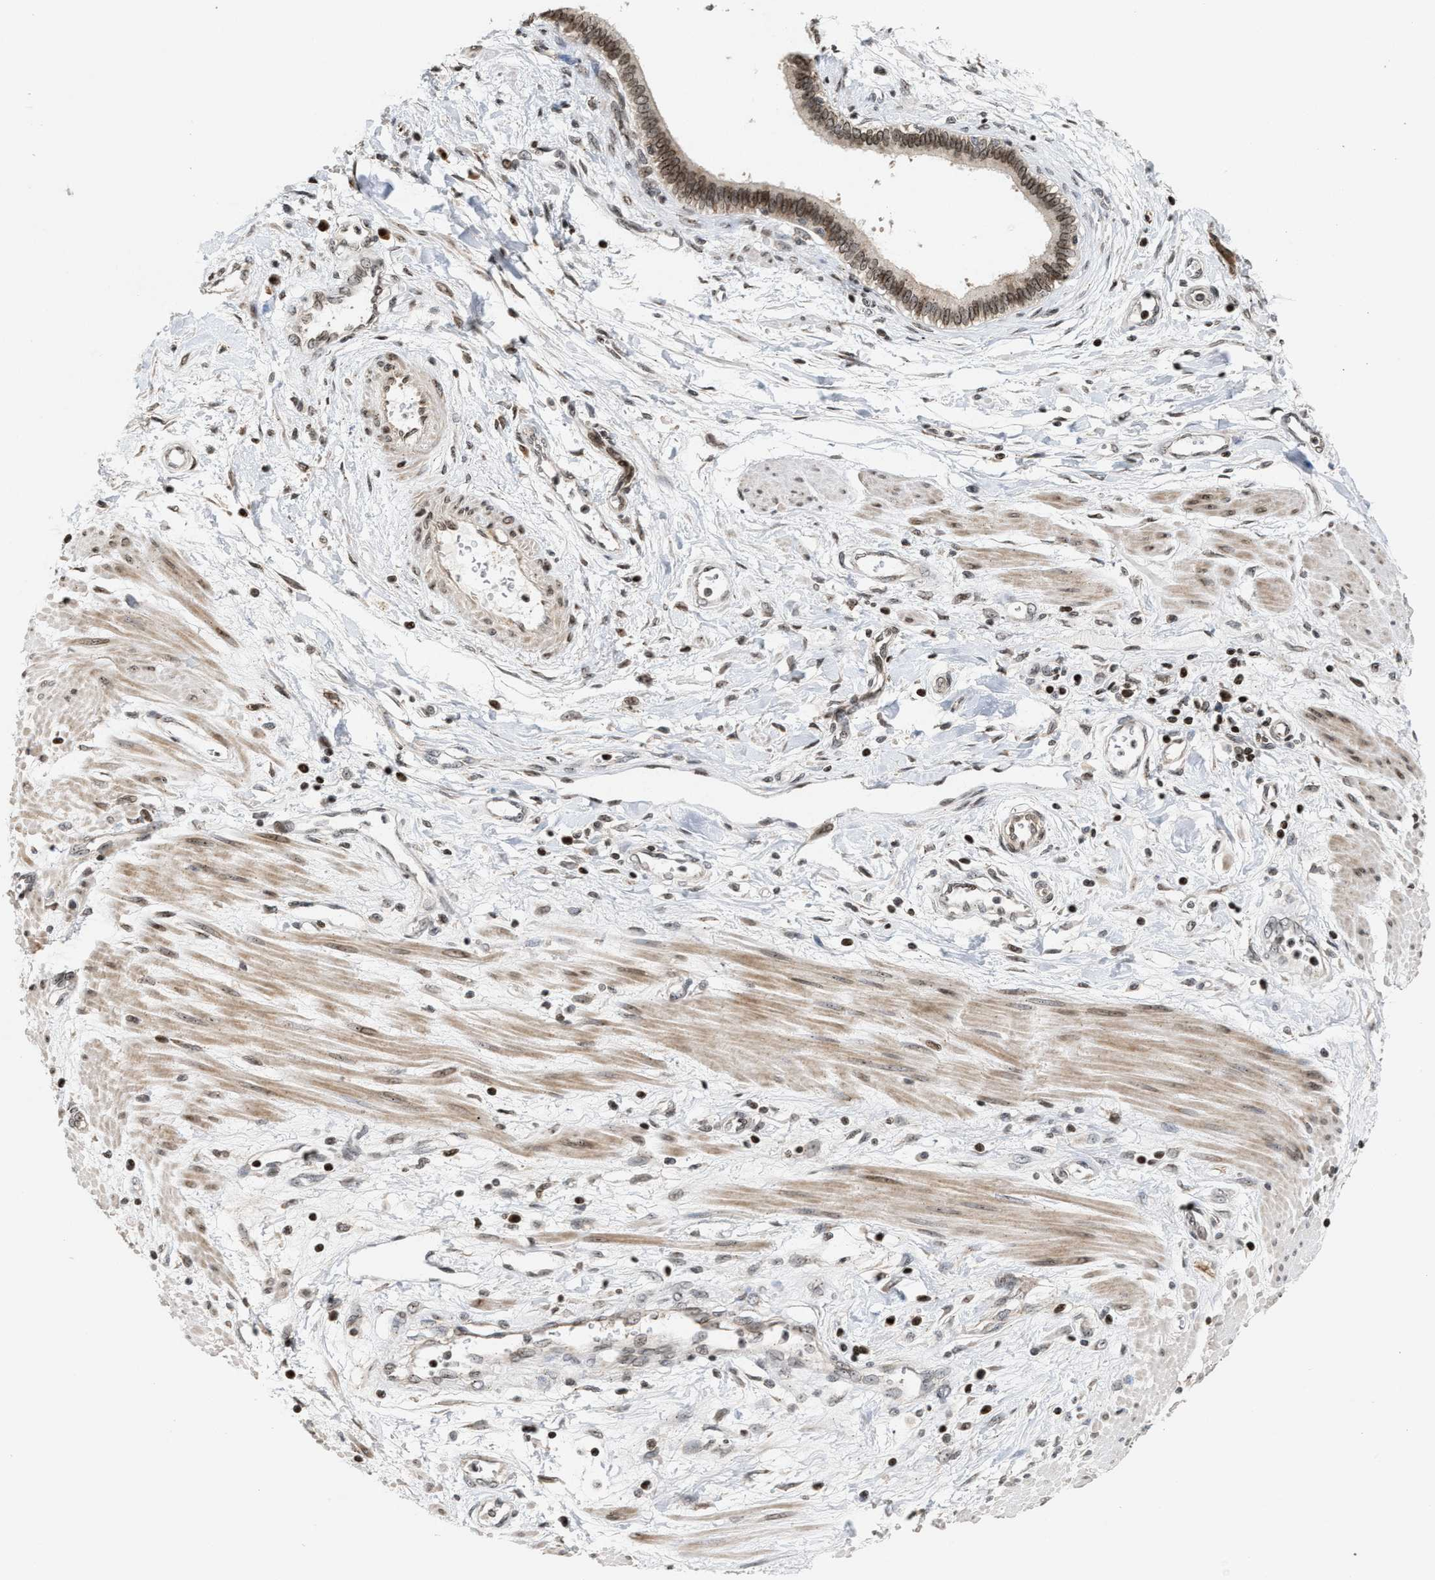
{"staining": {"intensity": "moderate", "quantity": ">75%", "location": "cytoplasmic/membranous"}, "tissue": "pancreatic cancer", "cell_type": "Tumor cells", "image_type": "cancer", "snomed": [{"axis": "morphology", "description": "Normal tissue, NOS"}, {"axis": "topography", "description": "Lymph node"}], "caption": "Protein expression analysis of human pancreatic cancer reveals moderate cytoplasmic/membranous staining in approximately >75% of tumor cells.", "gene": "PDZD2", "patient": {"sex": "male", "age": 50}}